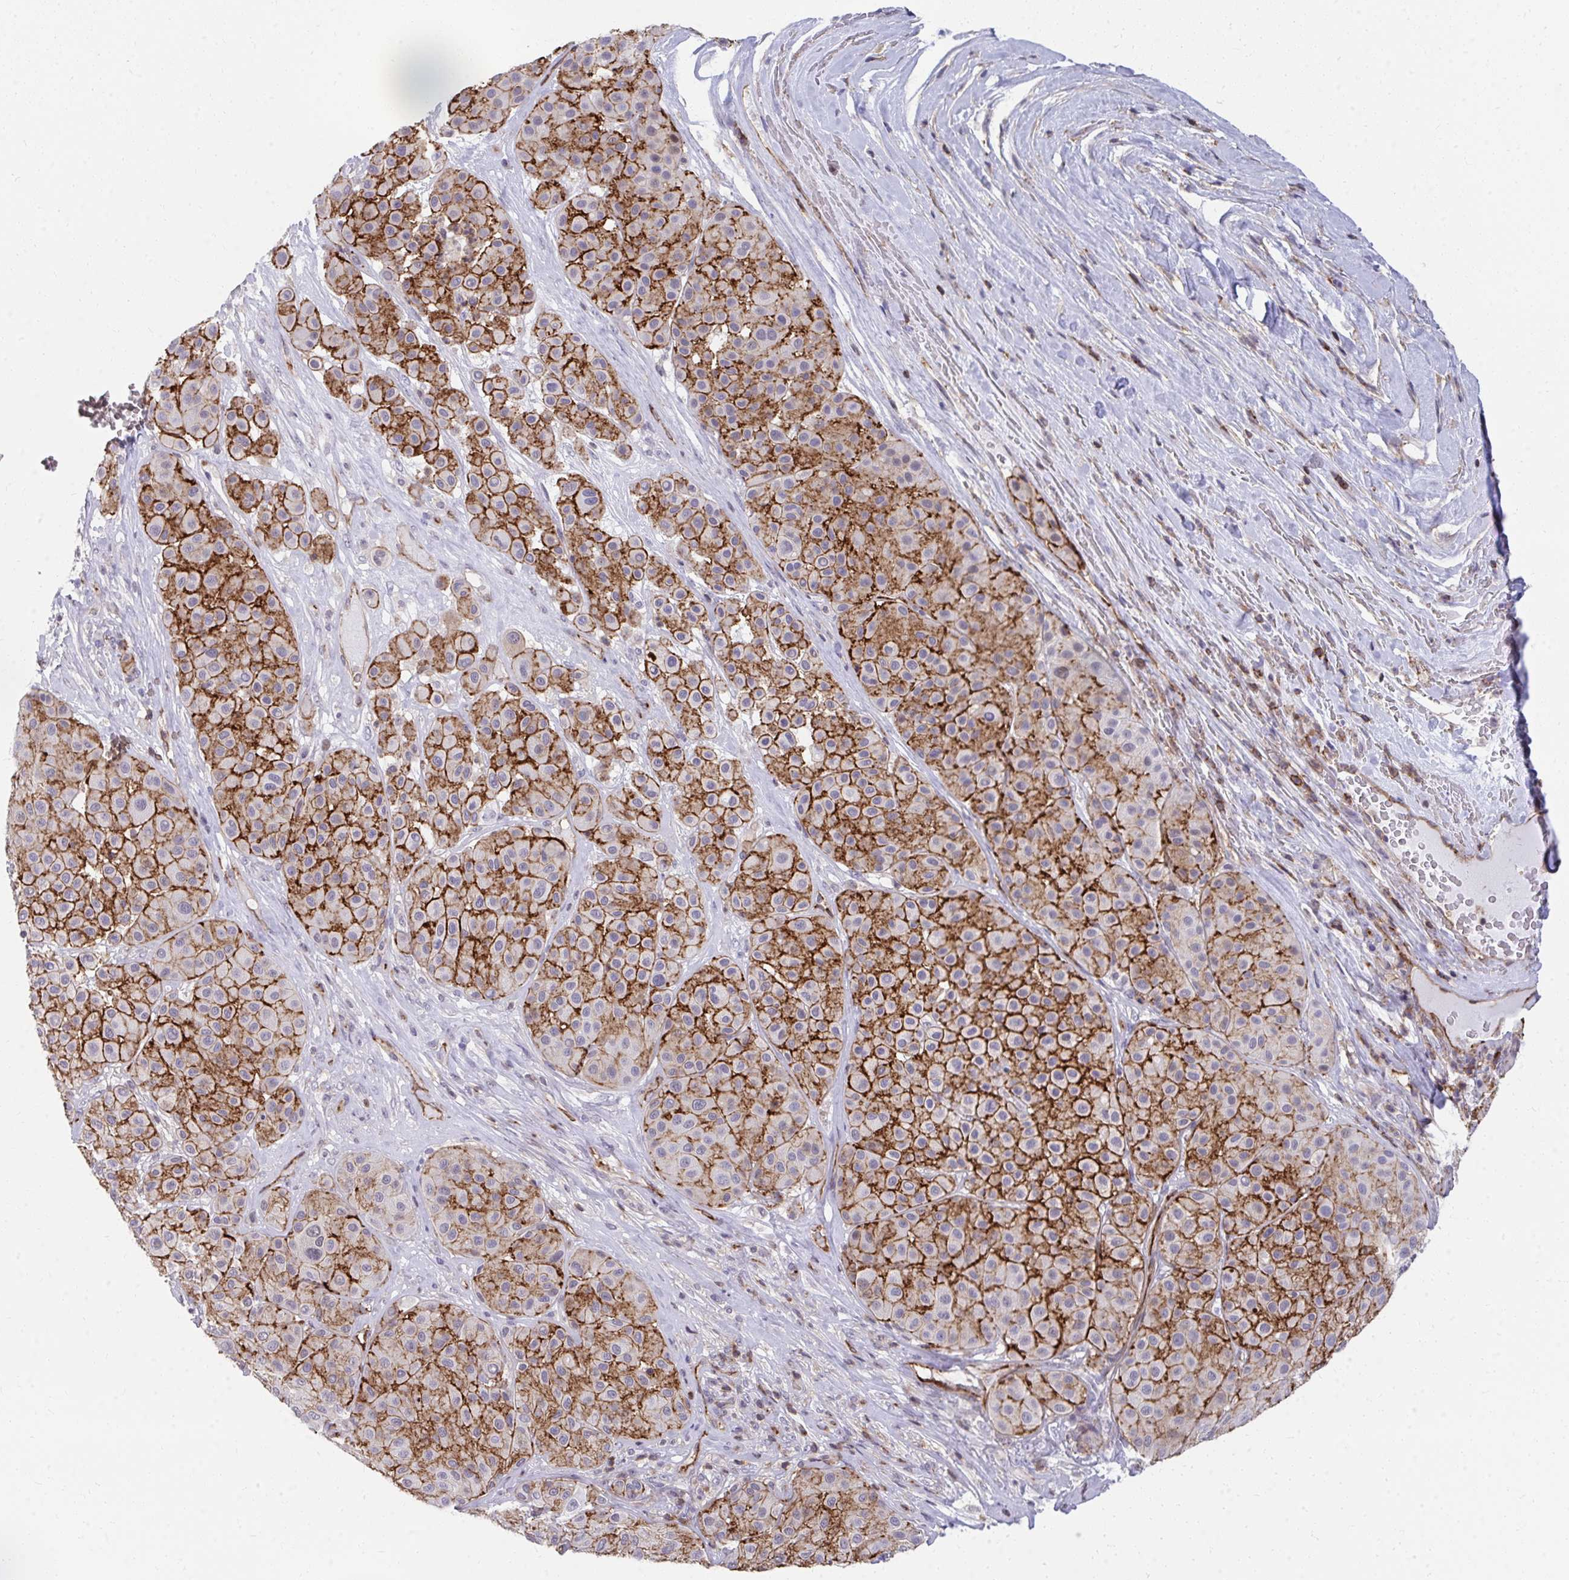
{"staining": {"intensity": "strong", "quantity": "25%-75%", "location": "cytoplasmic/membranous"}, "tissue": "melanoma", "cell_type": "Tumor cells", "image_type": "cancer", "snomed": [{"axis": "morphology", "description": "Malignant melanoma, Metastatic site"}, {"axis": "topography", "description": "Smooth muscle"}], "caption": "Immunohistochemical staining of malignant melanoma (metastatic site) exhibits high levels of strong cytoplasmic/membranous protein positivity in about 25%-75% of tumor cells. (Stains: DAB in brown, nuclei in blue, Microscopy: brightfield microscopy at high magnification).", "gene": "FOXN3", "patient": {"sex": "male", "age": 41}}